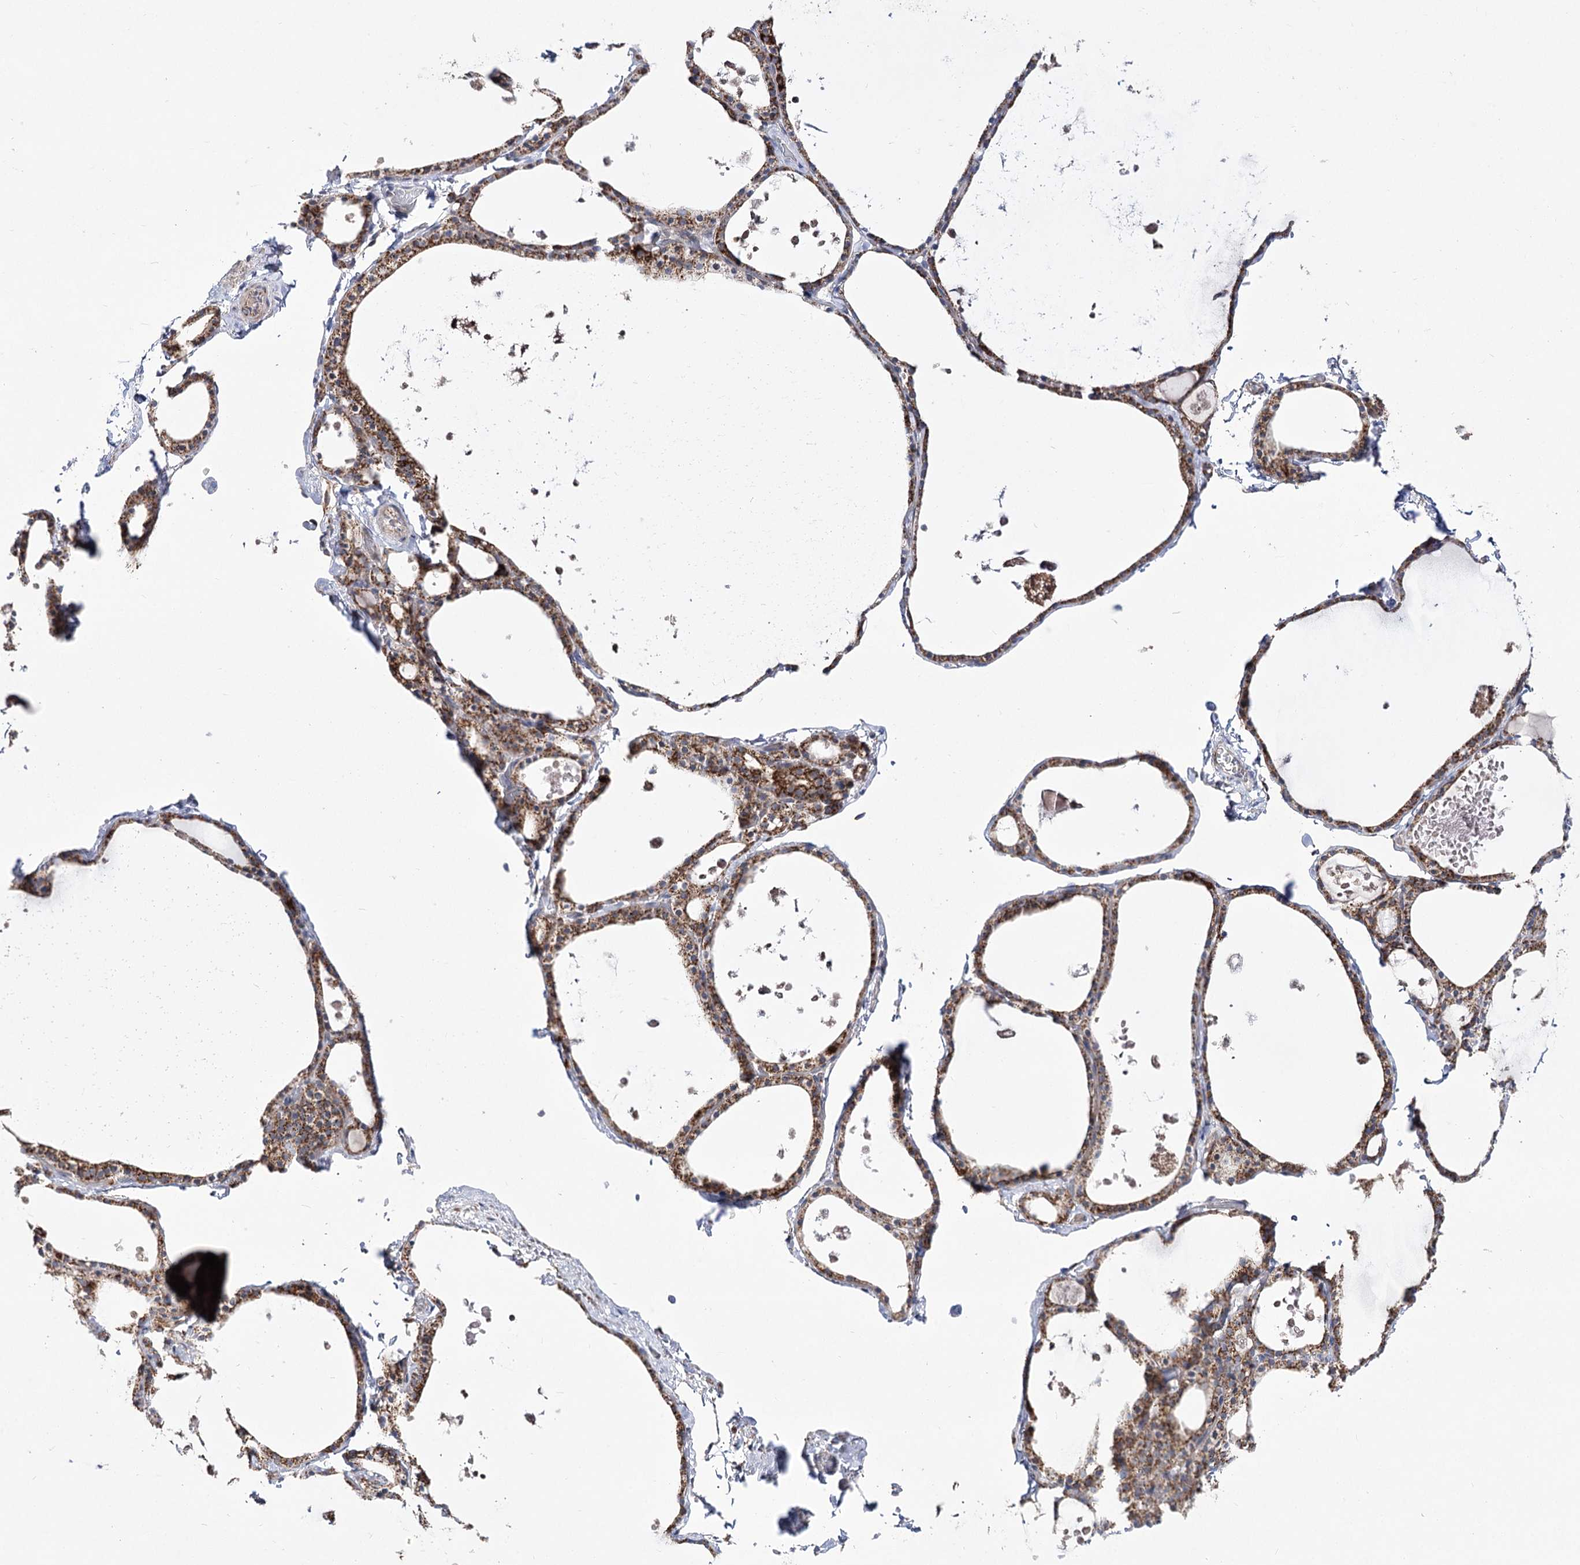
{"staining": {"intensity": "strong", "quantity": ">75%", "location": "cytoplasmic/membranous"}, "tissue": "thyroid gland", "cell_type": "Glandular cells", "image_type": "normal", "snomed": [{"axis": "morphology", "description": "Normal tissue, NOS"}, {"axis": "topography", "description": "Thyroid gland"}], "caption": "Immunohistochemistry (IHC) (DAB (3,3'-diaminobenzidine)) staining of unremarkable thyroid gland exhibits strong cytoplasmic/membranous protein expression in approximately >75% of glandular cells.", "gene": "ECHDC3", "patient": {"sex": "male", "age": 56}}